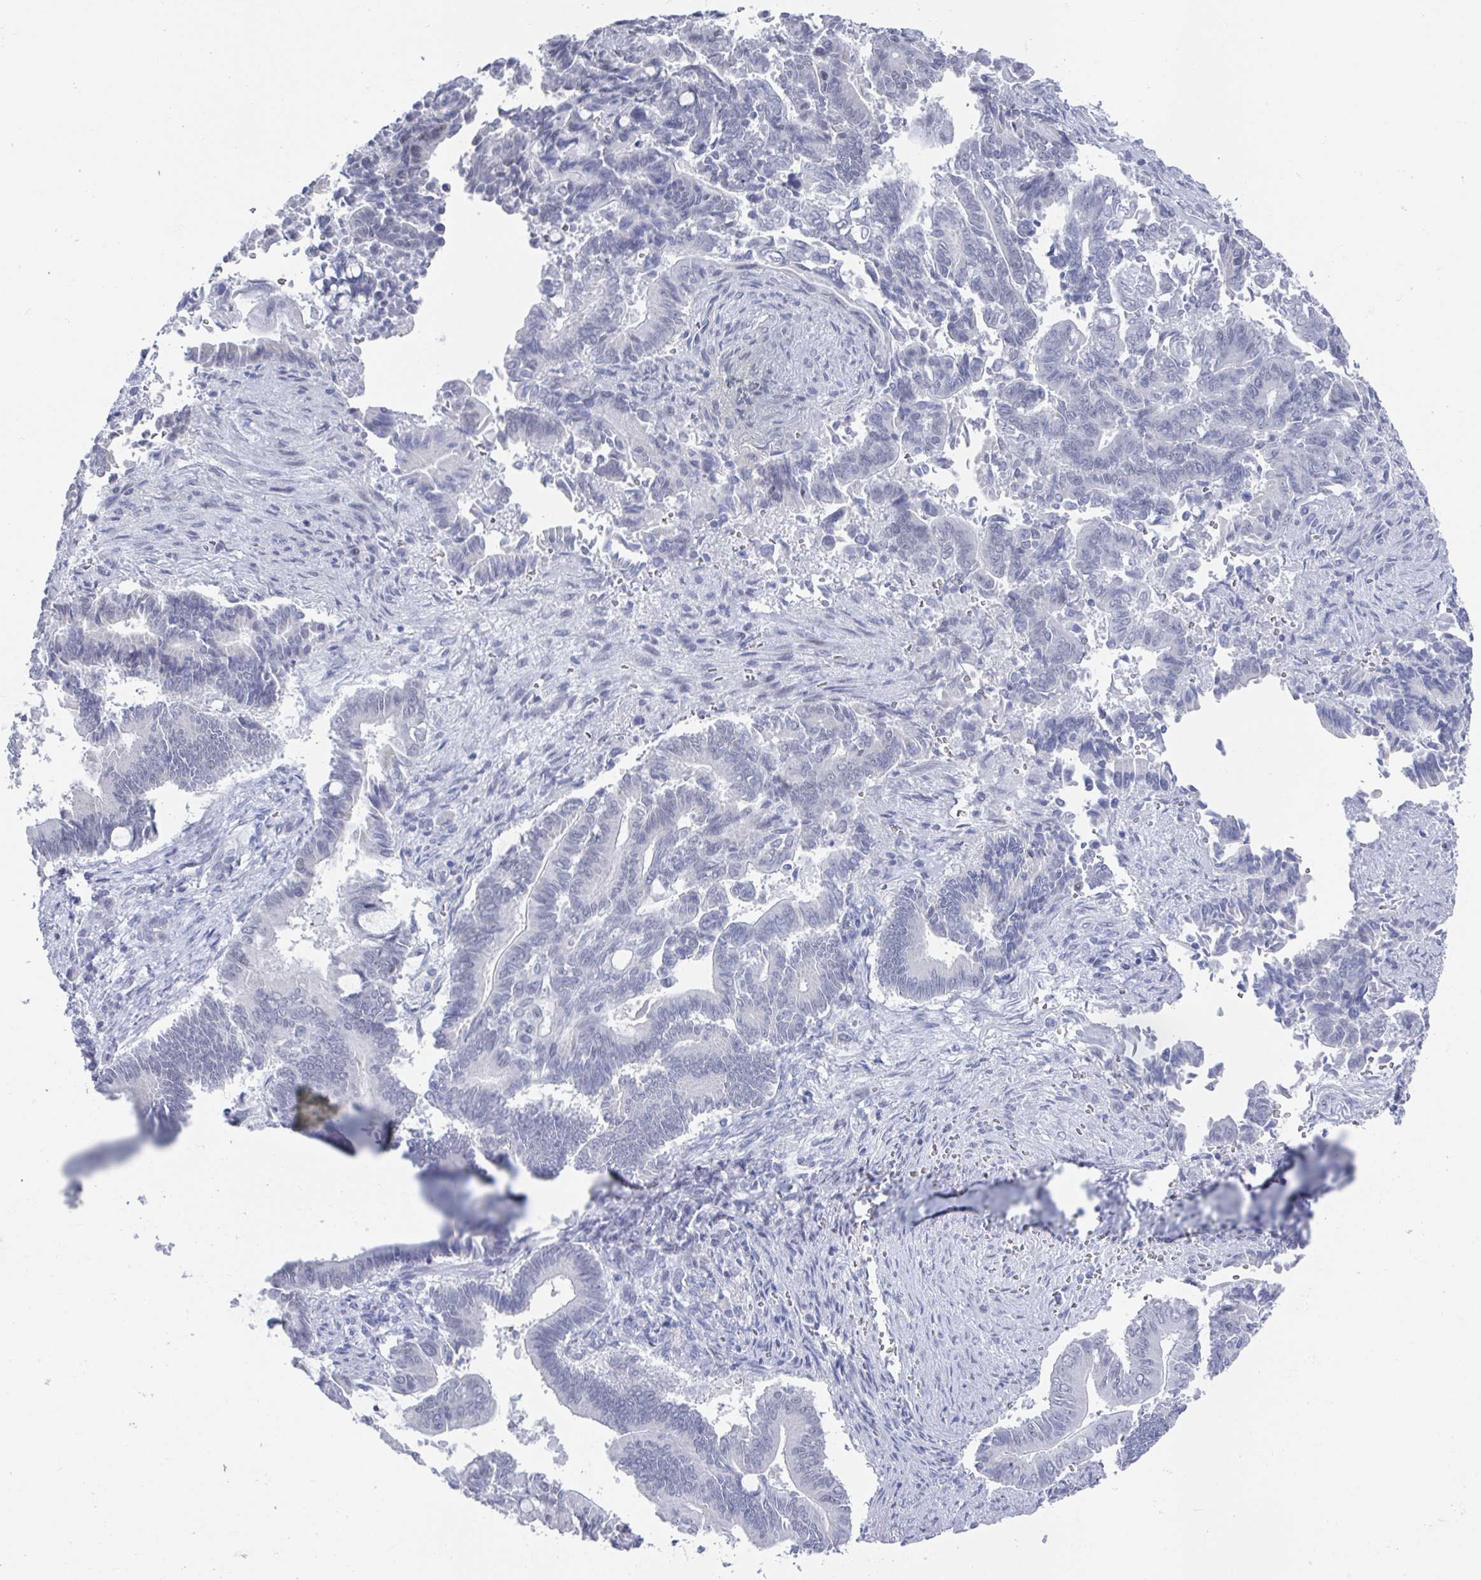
{"staining": {"intensity": "negative", "quantity": "none", "location": "none"}, "tissue": "pancreatic cancer", "cell_type": "Tumor cells", "image_type": "cancer", "snomed": [{"axis": "morphology", "description": "Adenocarcinoma, NOS"}, {"axis": "topography", "description": "Pancreas"}], "caption": "This is a micrograph of immunohistochemistry staining of pancreatic cancer (adenocarcinoma), which shows no expression in tumor cells.", "gene": "CAMKV", "patient": {"sex": "male", "age": 68}}